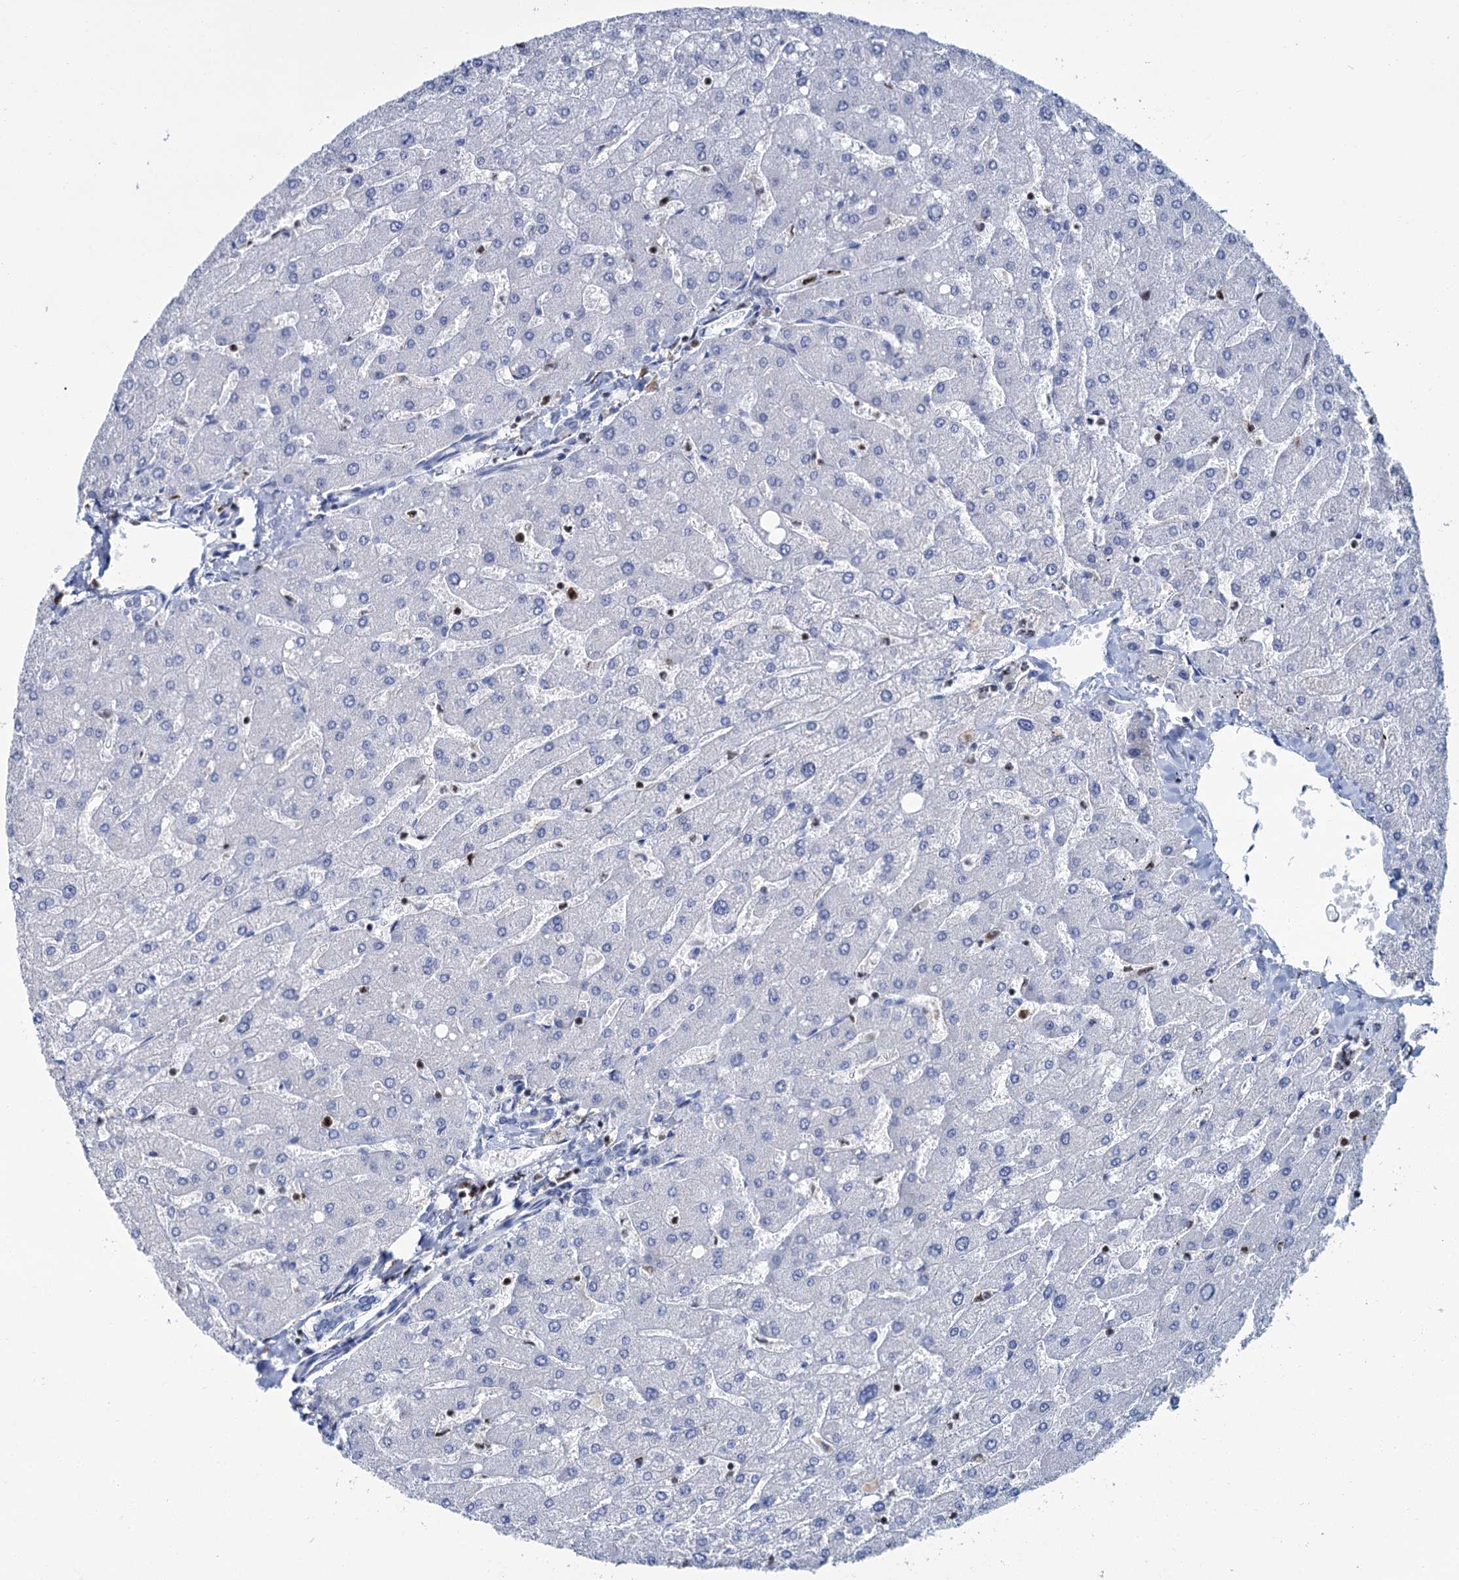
{"staining": {"intensity": "negative", "quantity": "none", "location": "none"}, "tissue": "liver", "cell_type": "Cholangiocytes", "image_type": "normal", "snomed": [{"axis": "morphology", "description": "Normal tissue, NOS"}, {"axis": "topography", "description": "Liver"}], "caption": "Immunohistochemistry (IHC) of normal human liver displays no expression in cholangiocytes.", "gene": "CELF2", "patient": {"sex": "male", "age": 55}}